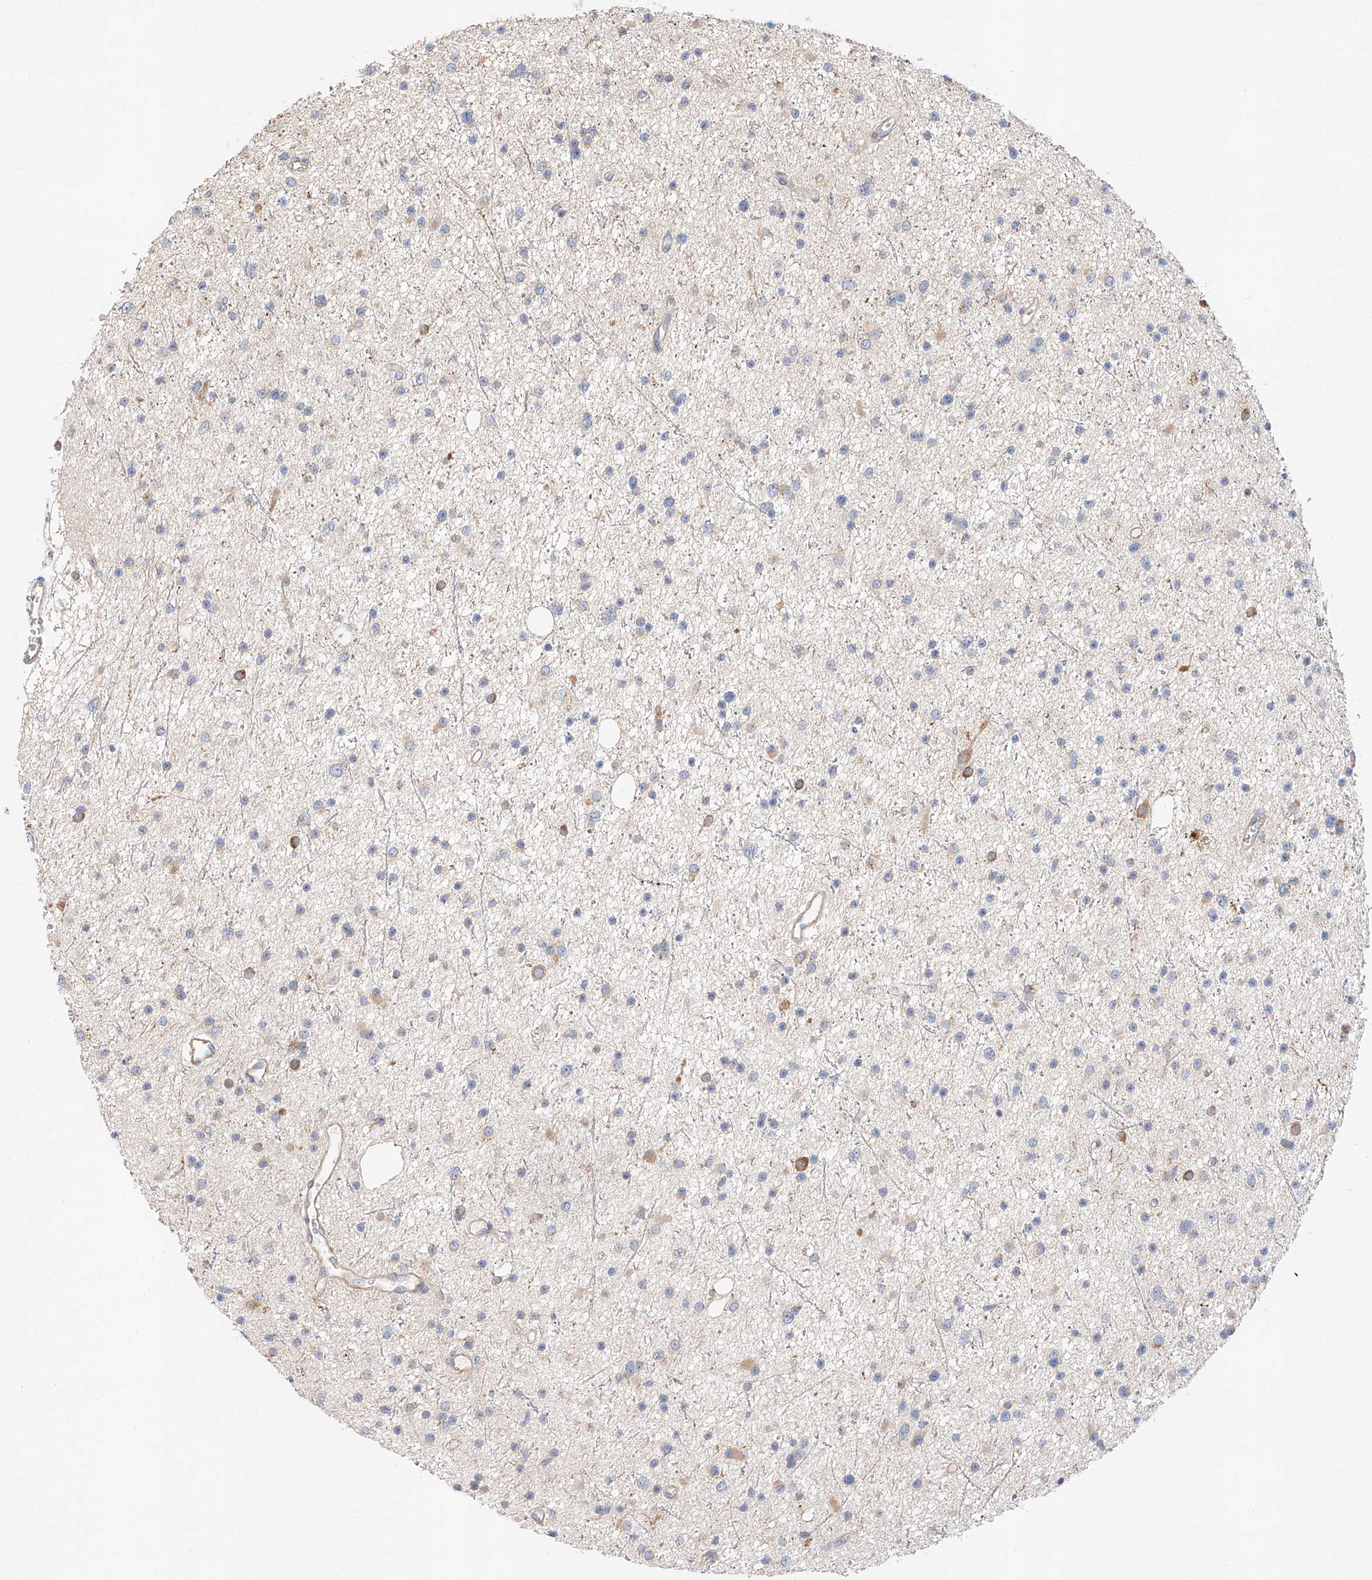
{"staining": {"intensity": "moderate", "quantity": "<25%", "location": "cytoplasmic/membranous"}, "tissue": "glioma", "cell_type": "Tumor cells", "image_type": "cancer", "snomed": [{"axis": "morphology", "description": "Glioma, malignant, Low grade"}, {"axis": "topography", "description": "Cerebral cortex"}], "caption": "Immunohistochemistry (IHC) (DAB (3,3'-diaminobenzidine)) staining of low-grade glioma (malignant) demonstrates moderate cytoplasmic/membranous protein staining in approximately <25% of tumor cells. The protein of interest is shown in brown color, while the nuclei are stained blue.", "gene": "GLMN", "patient": {"sex": "female", "age": 39}}